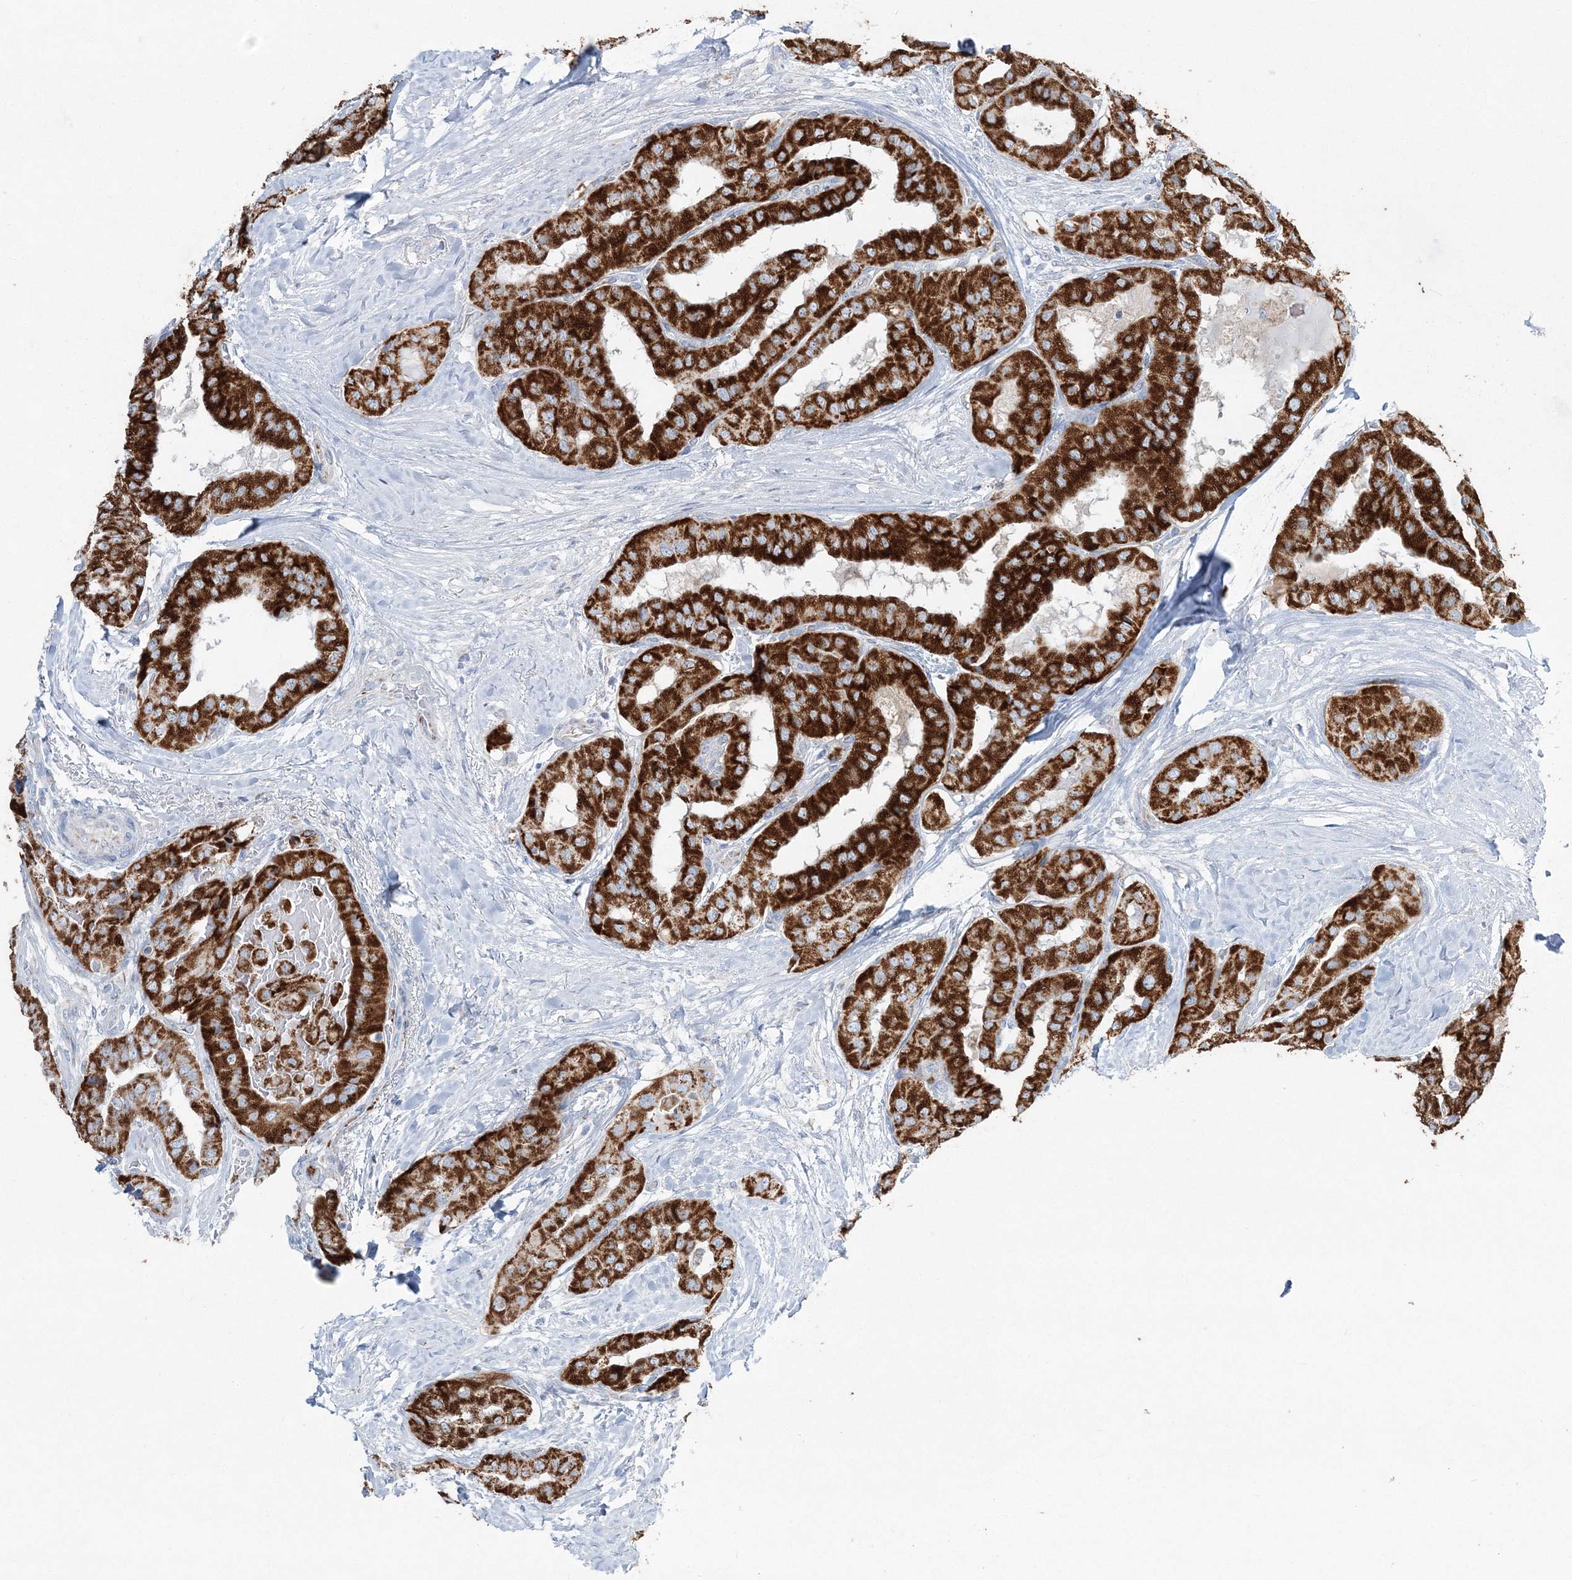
{"staining": {"intensity": "strong", "quantity": ">75%", "location": "cytoplasmic/membranous"}, "tissue": "thyroid cancer", "cell_type": "Tumor cells", "image_type": "cancer", "snomed": [{"axis": "morphology", "description": "Papillary adenocarcinoma, NOS"}, {"axis": "topography", "description": "Thyroid gland"}], "caption": "Tumor cells demonstrate high levels of strong cytoplasmic/membranous staining in approximately >75% of cells in papillary adenocarcinoma (thyroid).", "gene": "HIBCH", "patient": {"sex": "female", "age": 59}}